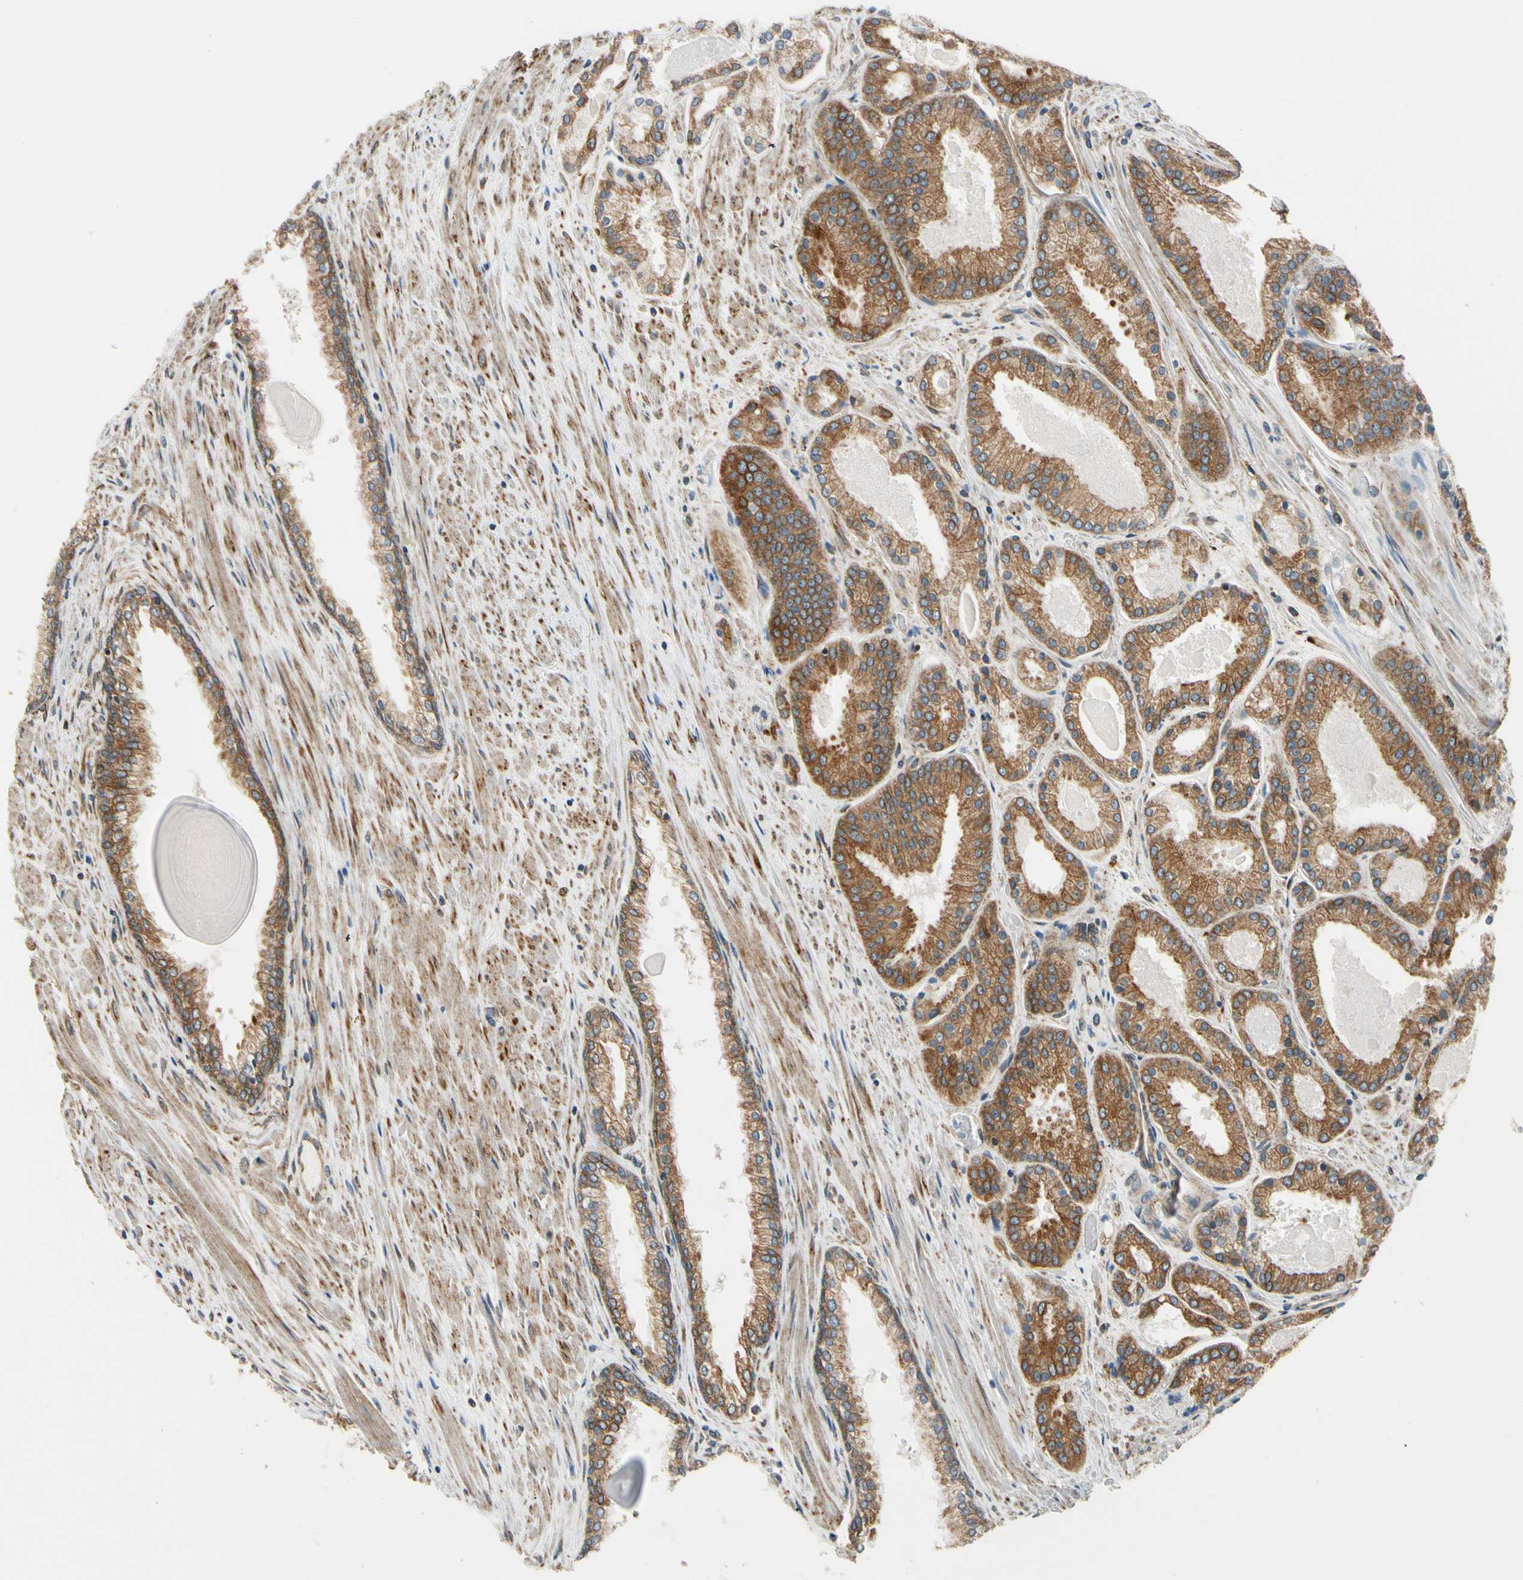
{"staining": {"intensity": "moderate", "quantity": ">75%", "location": "cytoplasmic/membranous"}, "tissue": "prostate cancer", "cell_type": "Tumor cells", "image_type": "cancer", "snomed": [{"axis": "morphology", "description": "Adenocarcinoma, Low grade"}, {"axis": "topography", "description": "Prostate"}], "caption": "Immunohistochemistry (IHC) staining of prostate low-grade adenocarcinoma, which reveals medium levels of moderate cytoplasmic/membranous staining in about >75% of tumor cells indicating moderate cytoplasmic/membranous protein positivity. The staining was performed using DAB (3,3'-diaminobenzidine) (brown) for protein detection and nuclei were counterstained in hematoxylin (blue).", "gene": "CLCC1", "patient": {"sex": "male", "age": 59}}